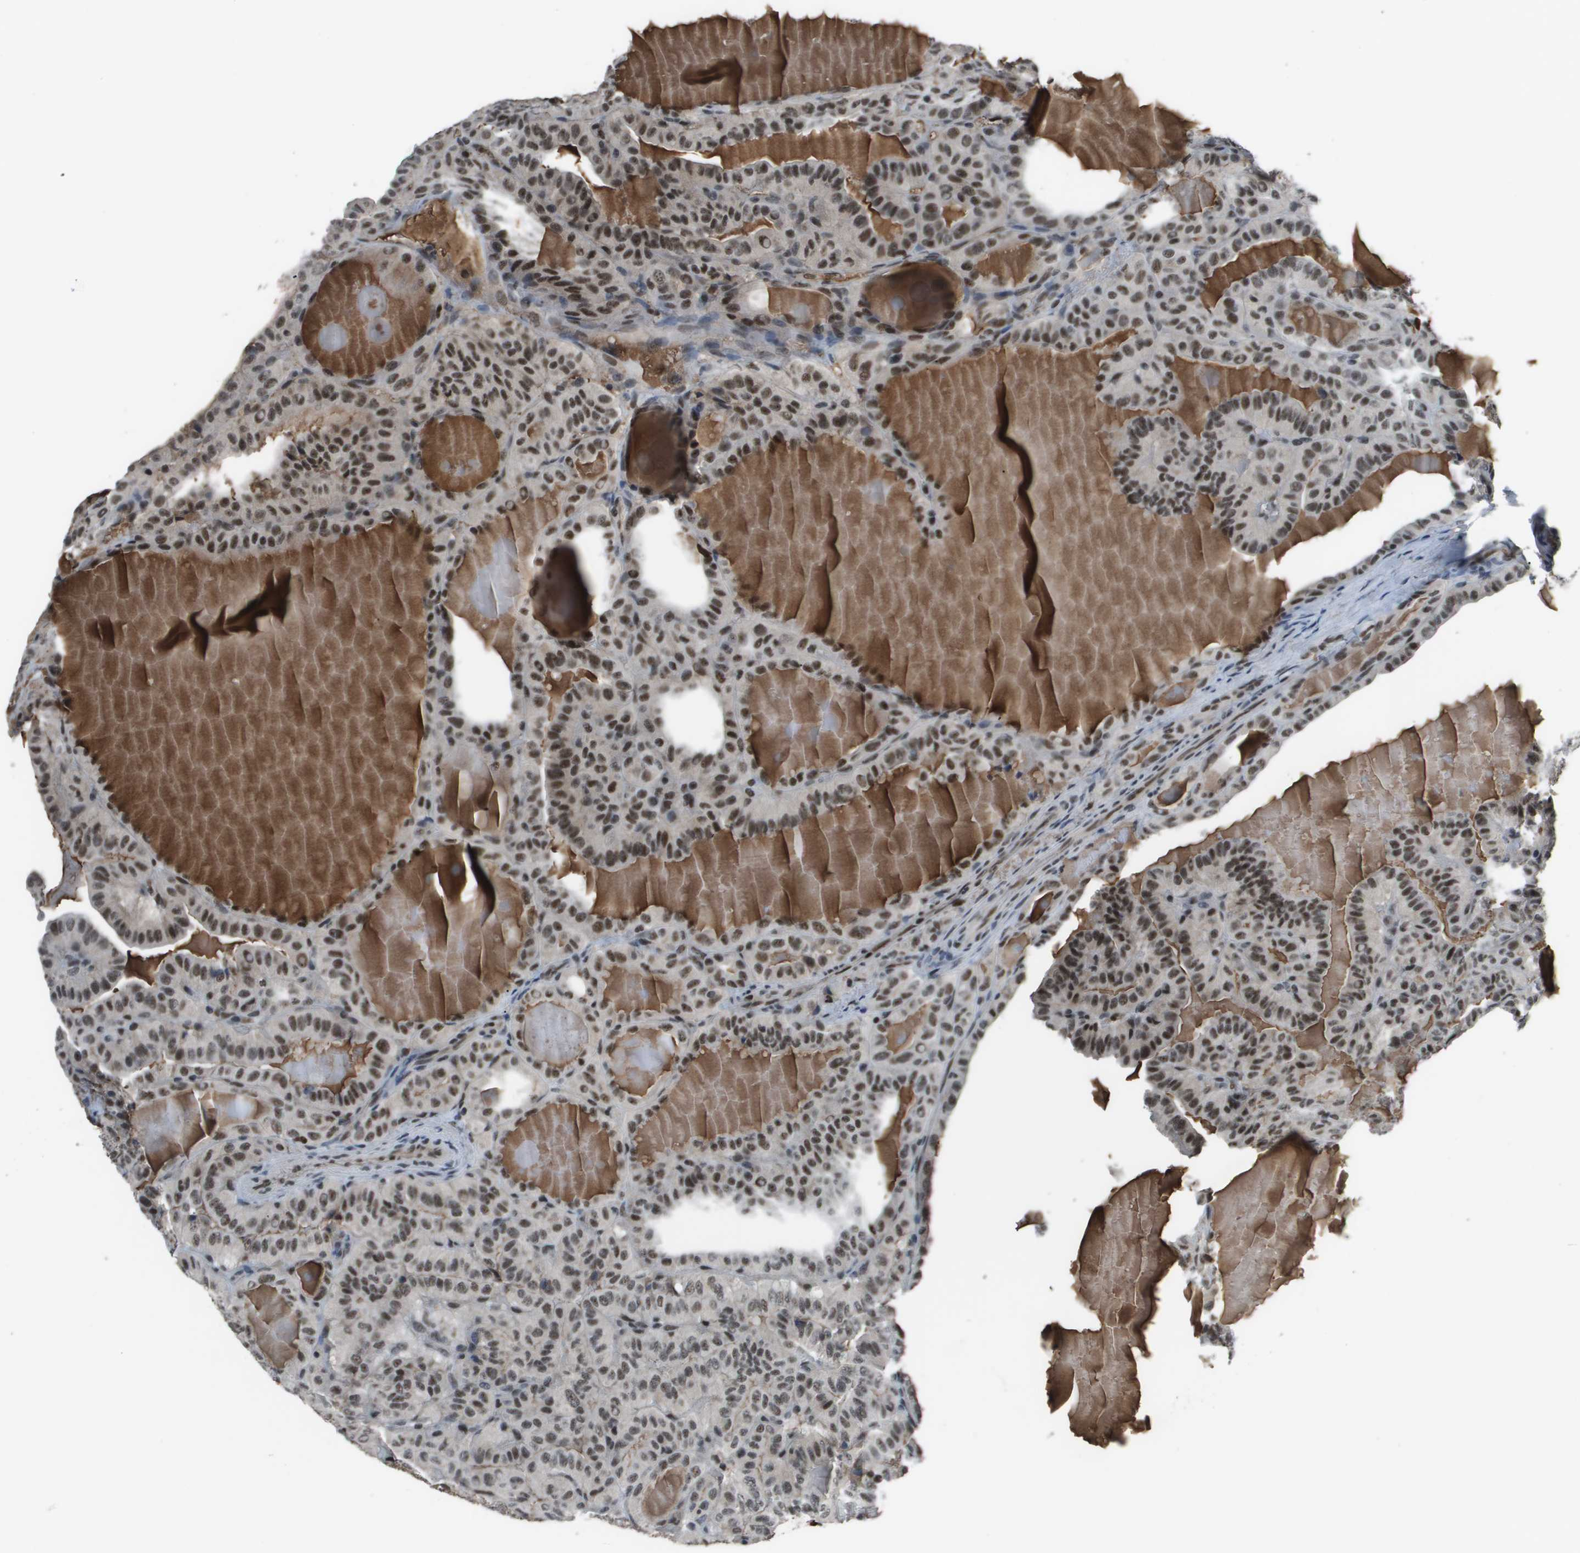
{"staining": {"intensity": "moderate", "quantity": ">75%", "location": "nuclear"}, "tissue": "thyroid cancer", "cell_type": "Tumor cells", "image_type": "cancer", "snomed": [{"axis": "morphology", "description": "Papillary adenocarcinoma, NOS"}, {"axis": "topography", "description": "Thyroid gland"}], "caption": "A high-resolution image shows immunohistochemistry staining of papillary adenocarcinoma (thyroid), which shows moderate nuclear positivity in approximately >75% of tumor cells.", "gene": "THRAP3", "patient": {"sex": "male", "age": 77}}